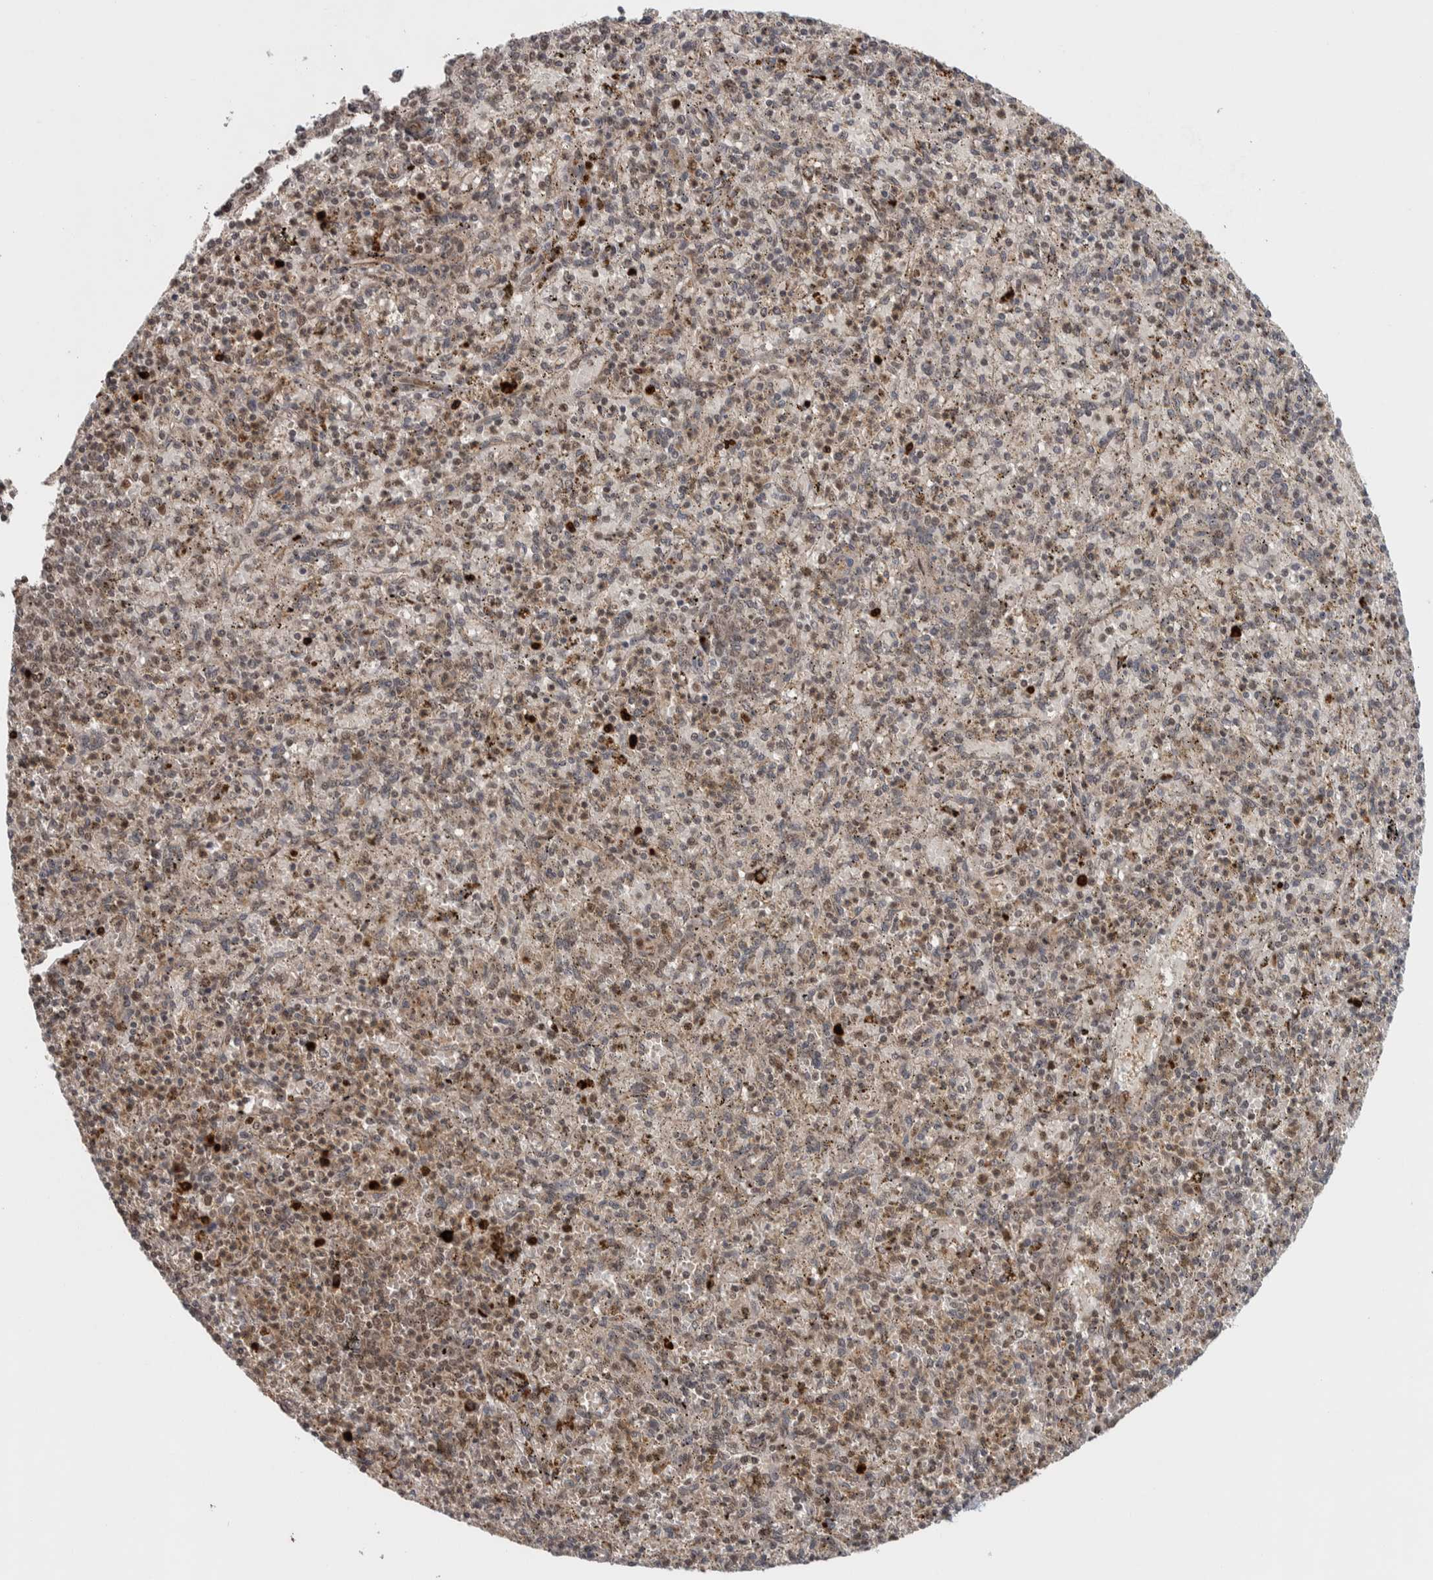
{"staining": {"intensity": "moderate", "quantity": "25%-75%", "location": "nuclear"}, "tissue": "spleen", "cell_type": "Cells in red pulp", "image_type": "normal", "snomed": [{"axis": "morphology", "description": "Normal tissue, NOS"}, {"axis": "topography", "description": "Spleen"}], "caption": "High-power microscopy captured an immunohistochemistry histopathology image of benign spleen, revealing moderate nuclear positivity in about 25%-75% of cells in red pulp.", "gene": "RPS6KA4", "patient": {"sex": "male", "age": 72}}